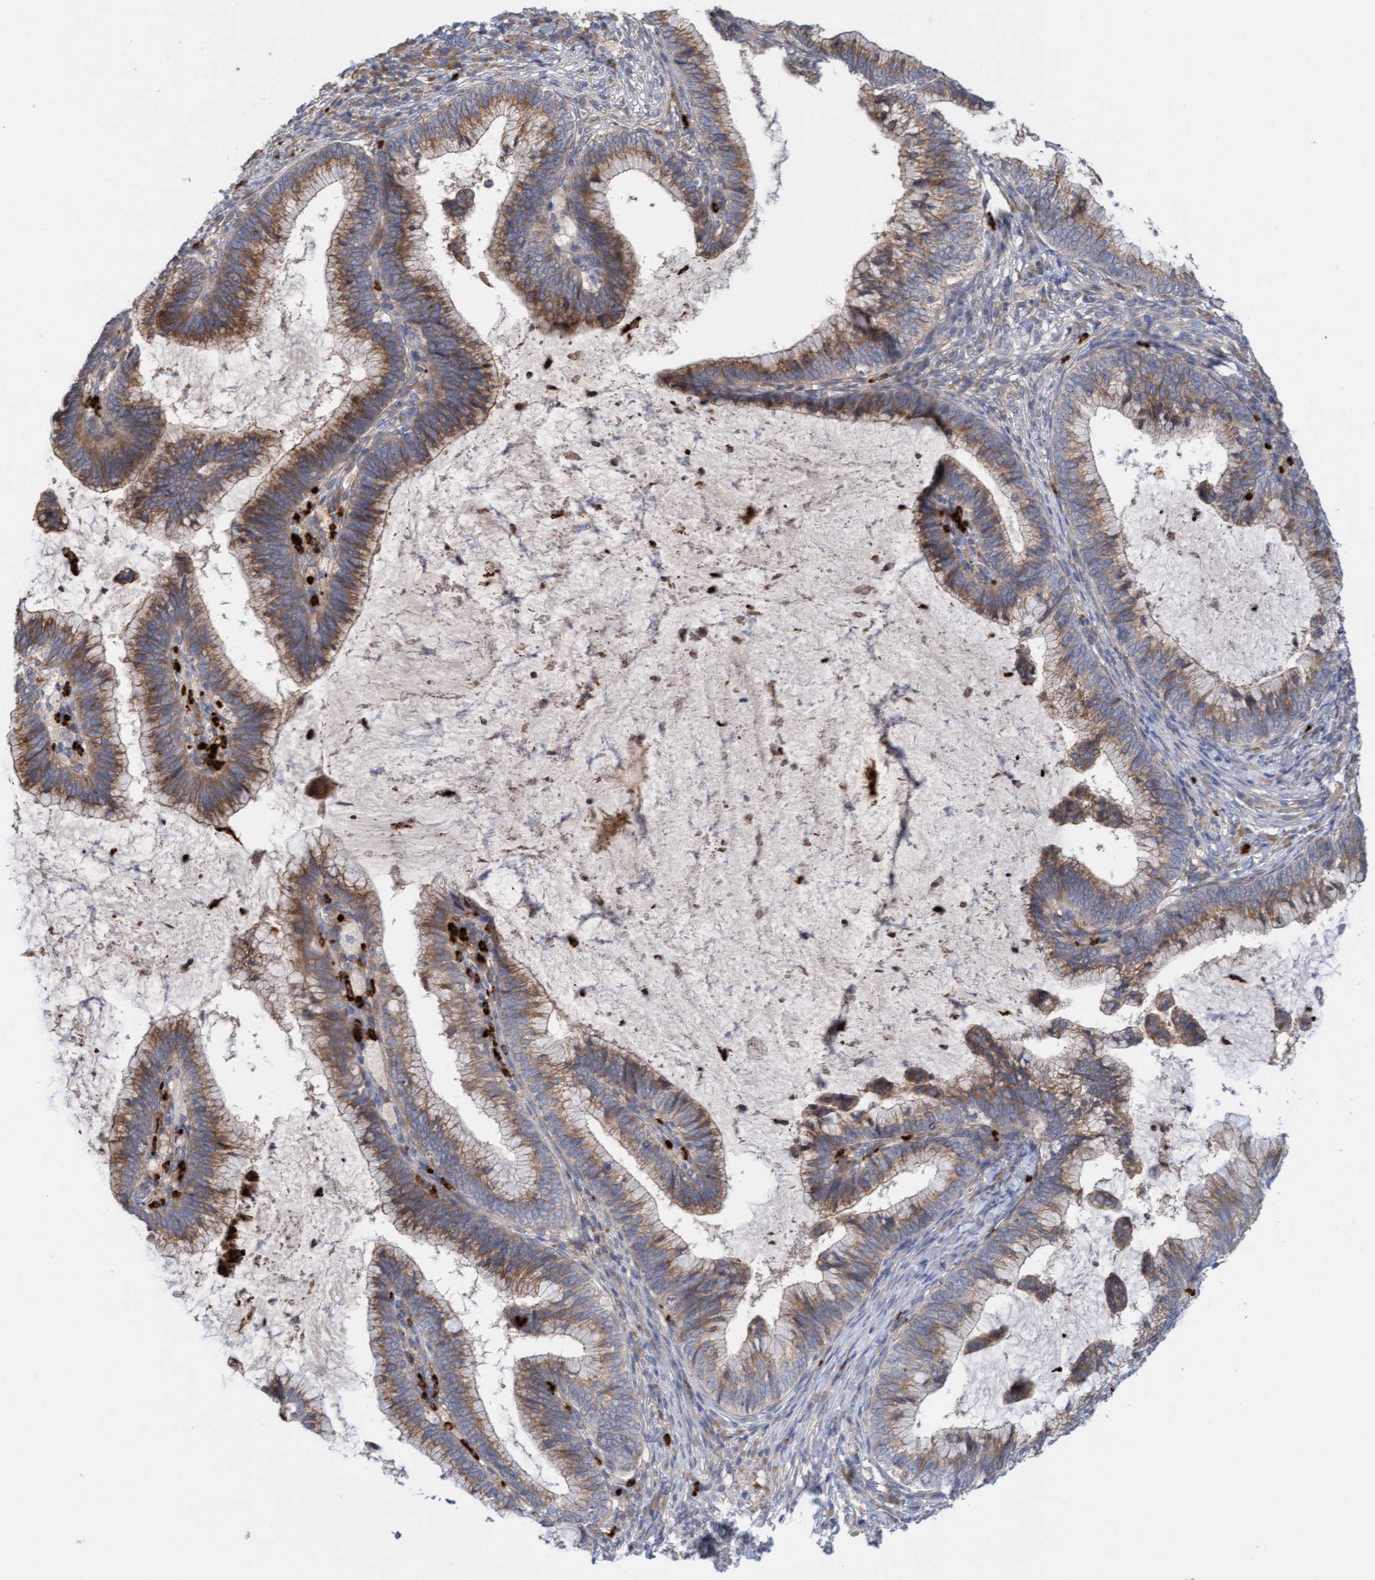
{"staining": {"intensity": "moderate", "quantity": ">75%", "location": "cytoplasmic/membranous"}, "tissue": "cervical cancer", "cell_type": "Tumor cells", "image_type": "cancer", "snomed": [{"axis": "morphology", "description": "Adenocarcinoma, NOS"}, {"axis": "topography", "description": "Cervix"}], "caption": "Moderate cytoplasmic/membranous expression is appreciated in about >75% of tumor cells in cervical cancer. (Brightfield microscopy of DAB IHC at high magnification).", "gene": "MMP8", "patient": {"sex": "female", "age": 36}}